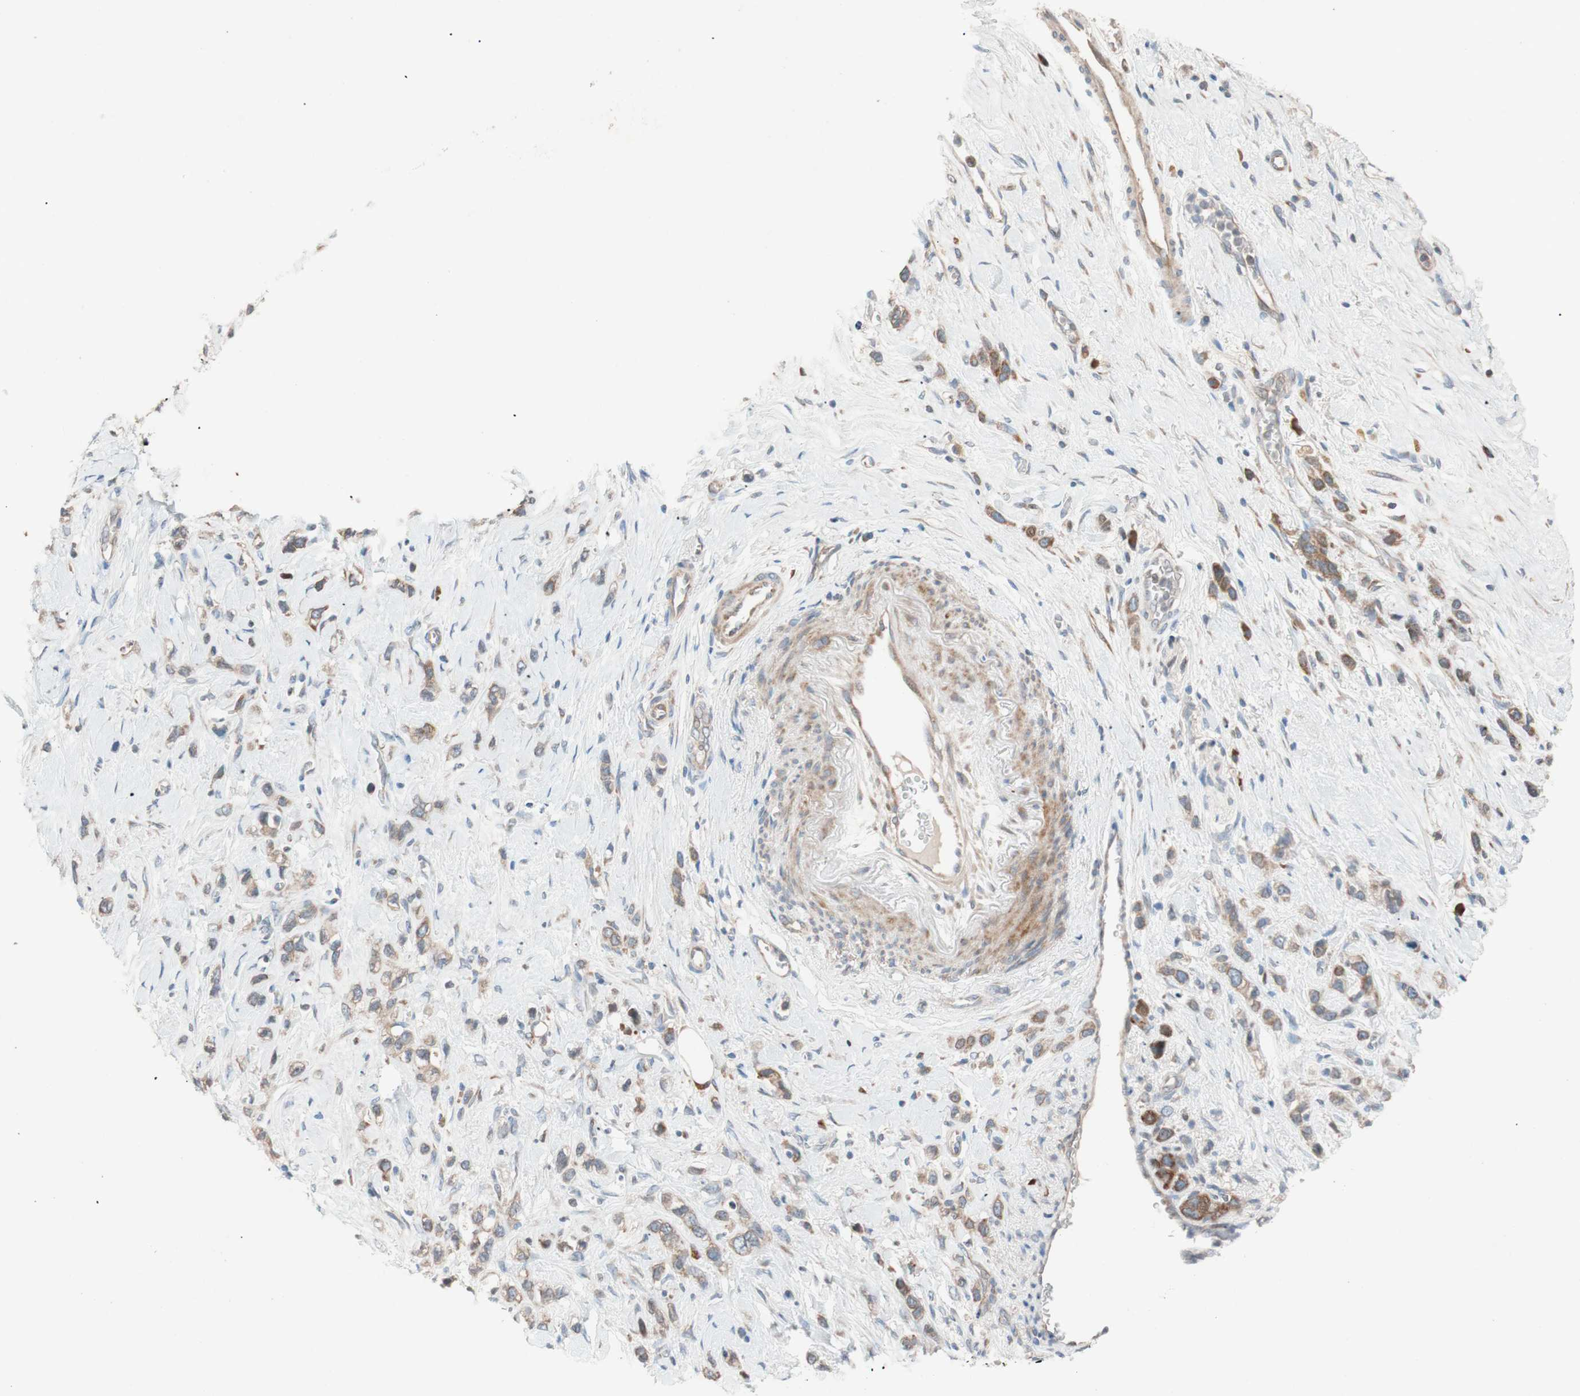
{"staining": {"intensity": "moderate", "quantity": ">75%", "location": "cytoplasmic/membranous"}, "tissue": "stomach cancer", "cell_type": "Tumor cells", "image_type": "cancer", "snomed": [{"axis": "morphology", "description": "Normal tissue, NOS"}, {"axis": "morphology", "description": "Adenocarcinoma, NOS"}, {"axis": "morphology", "description": "Adenocarcinoma, High grade"}, {"axis": "topography", "description": "Stomach, upper"}, {"axis": "topography", "description": "Stomach"}], "caption": "Tumor cells reveal medium levels of moderate cytoplasmic/membranous positivity in approximately >75% of cells in human adenocarcinoma (stomach). (brown staining indicates protein expression, while blue staining denotes nuclei).", "gene": "FAAH", "patient": {"sex": "female", "age": 65}}